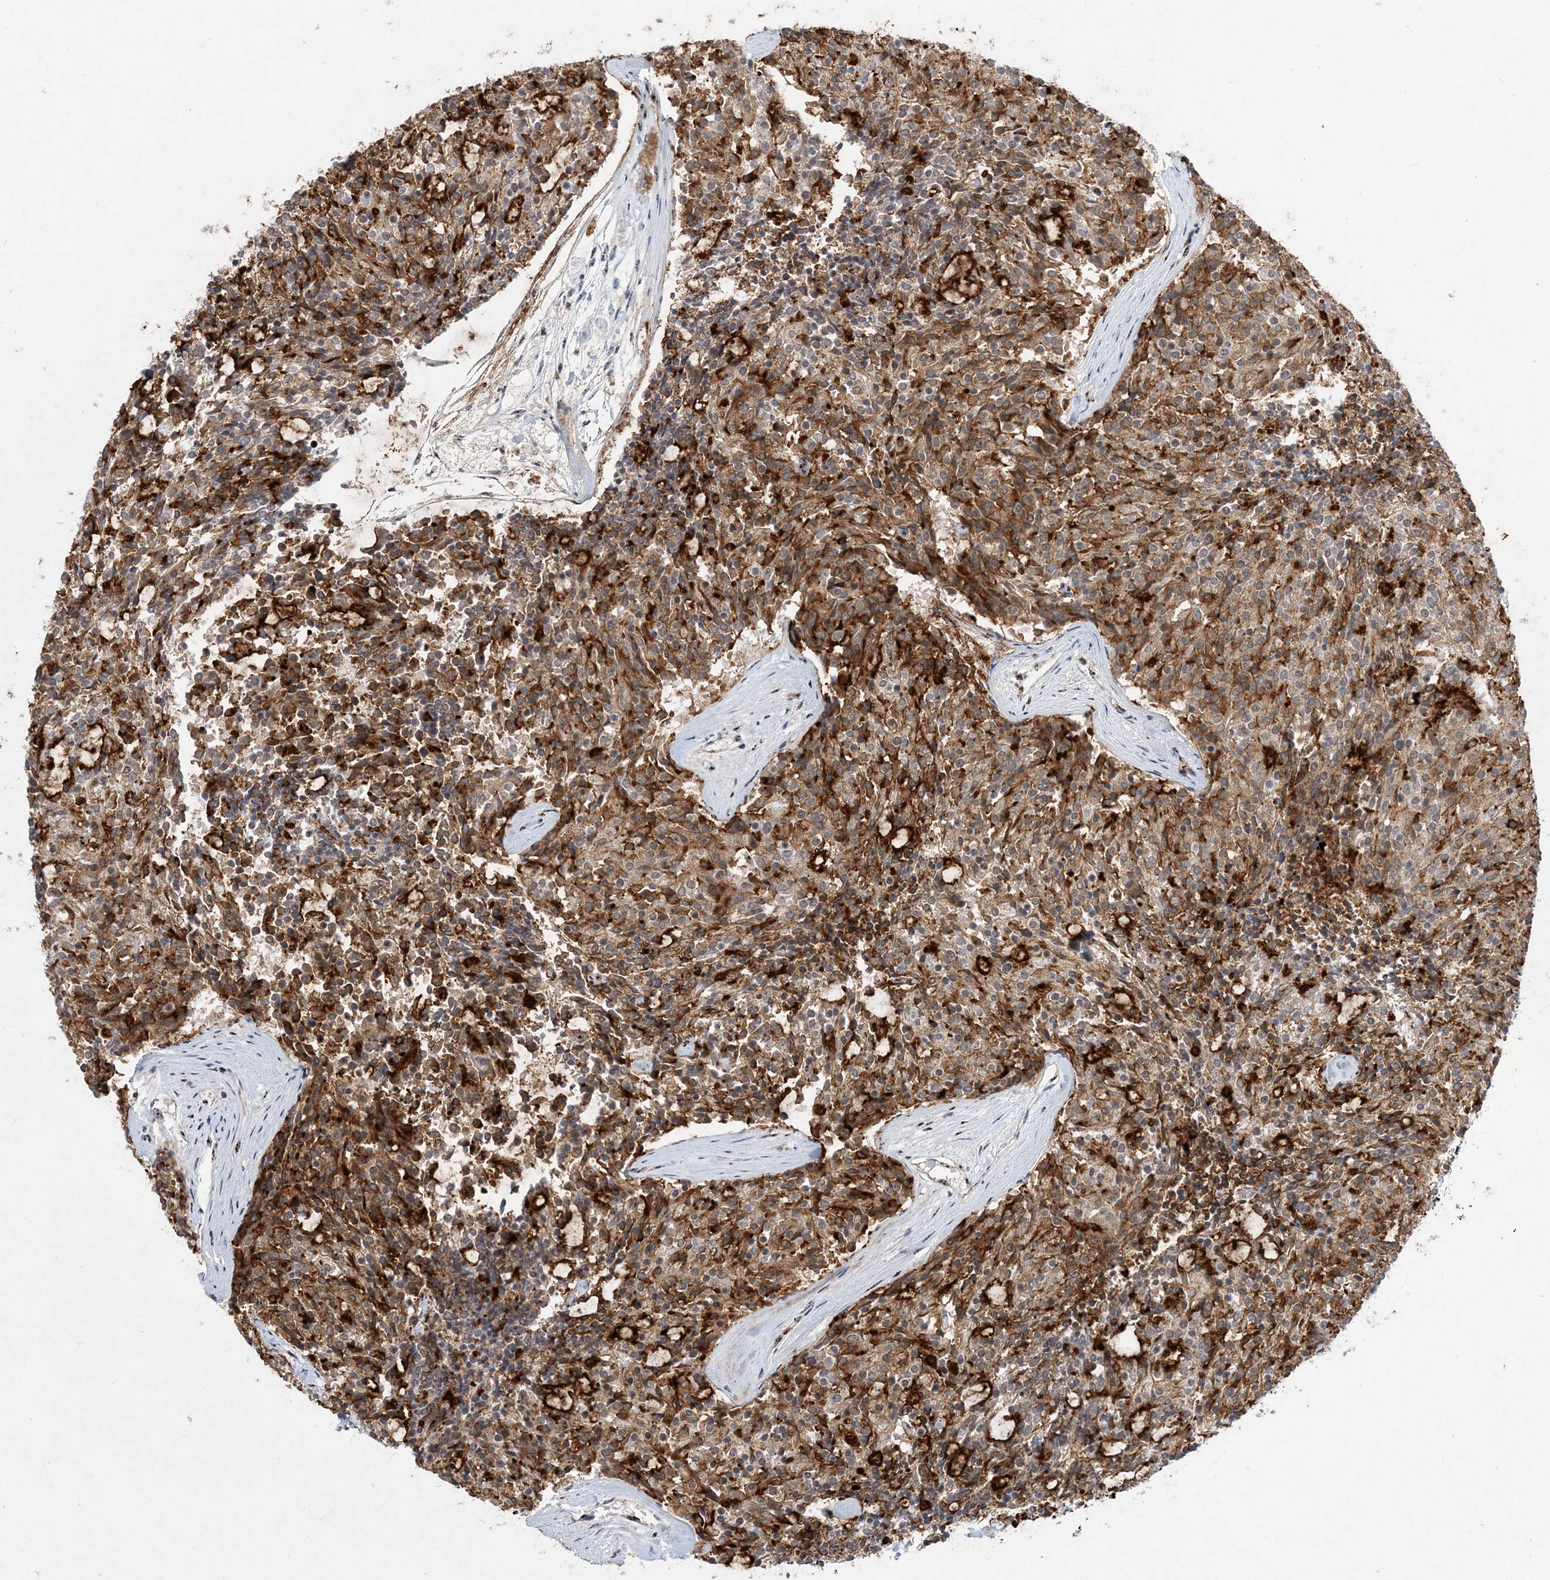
{"staining": {"intensity": "strong", "quantity": "25%-75%", "location": "cytoplasmic/membranous"}, "tissue": "carcinoid", "cell_type": "Tumor cells", "image_type": "cancer", "snomed": [{"axis": "morphology", "description": "Carcinoid, malignant, NOS"}, {"axis": "topography", "description": "Pancreas"}], "caption": "A photomicrograph showing strong cytoplasmic/membranous positivity in about 25%-75% of tumor cells in carcinoid, as visualized by brown immunohistochemical staining.", "gene": "GIN1", "patient": {"sex": "female", "age": 54}}